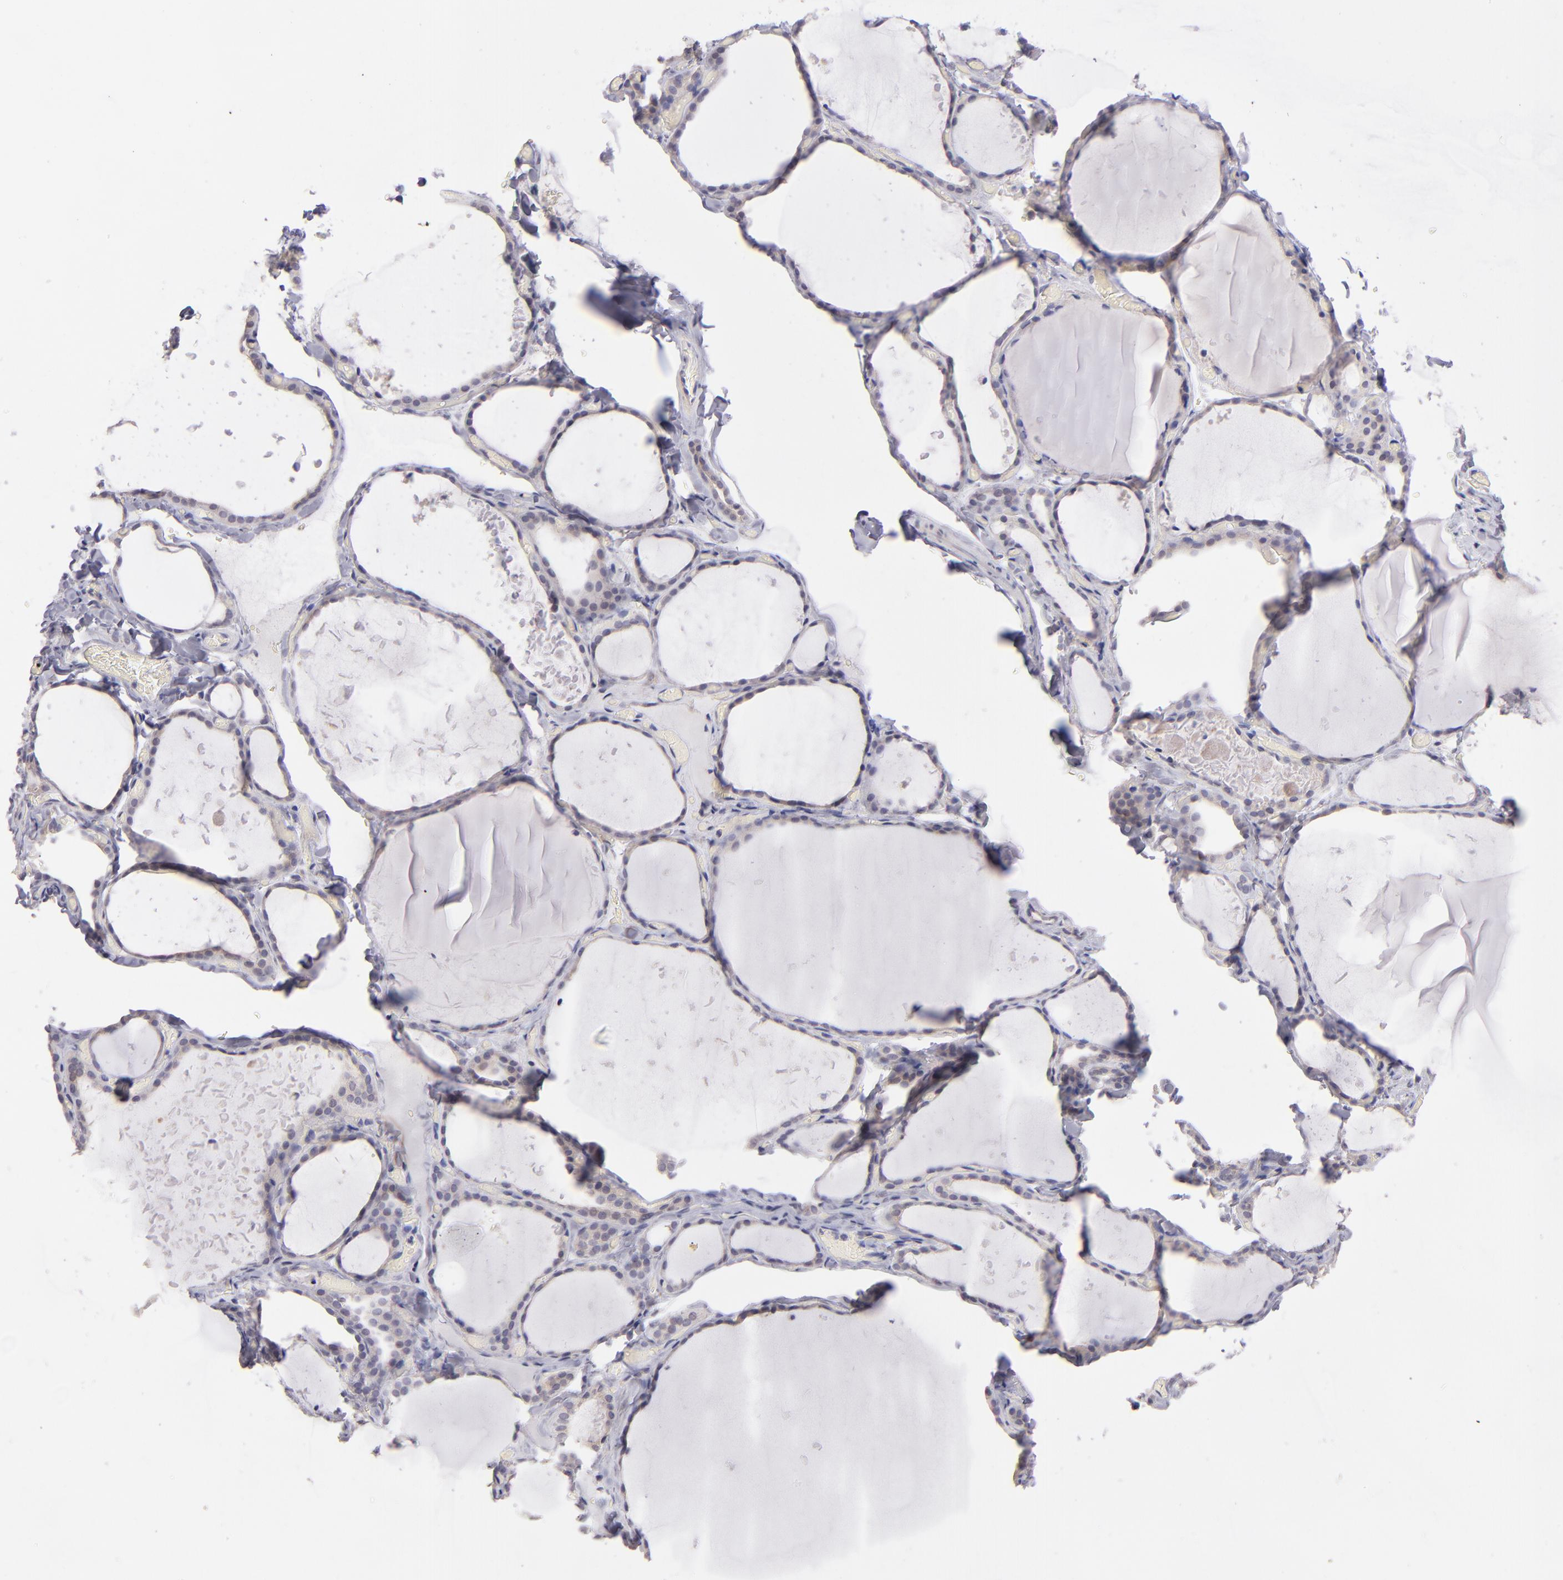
{"staining": {"intensity": "weak", "quantity": ">75%", "location": "cytoplasmic/membranous"}, "tissue": "thyroid gland", "cell_type": "Glandular cells", "image_type": "normal", "snomed": [{"axis": "morphology", "description": "Normal tissue, NOS"}, {"axis": "topography", "description": "Thyroid gland"}], "caption": "Immunohistochemistry of normal human thyroid gland demonstrates low levels of weak cytoplasmic/membranous expression in about >75% of glandular cells.", "gene": "TRAF3", "patient": {"sex": "female", "age": 22}}